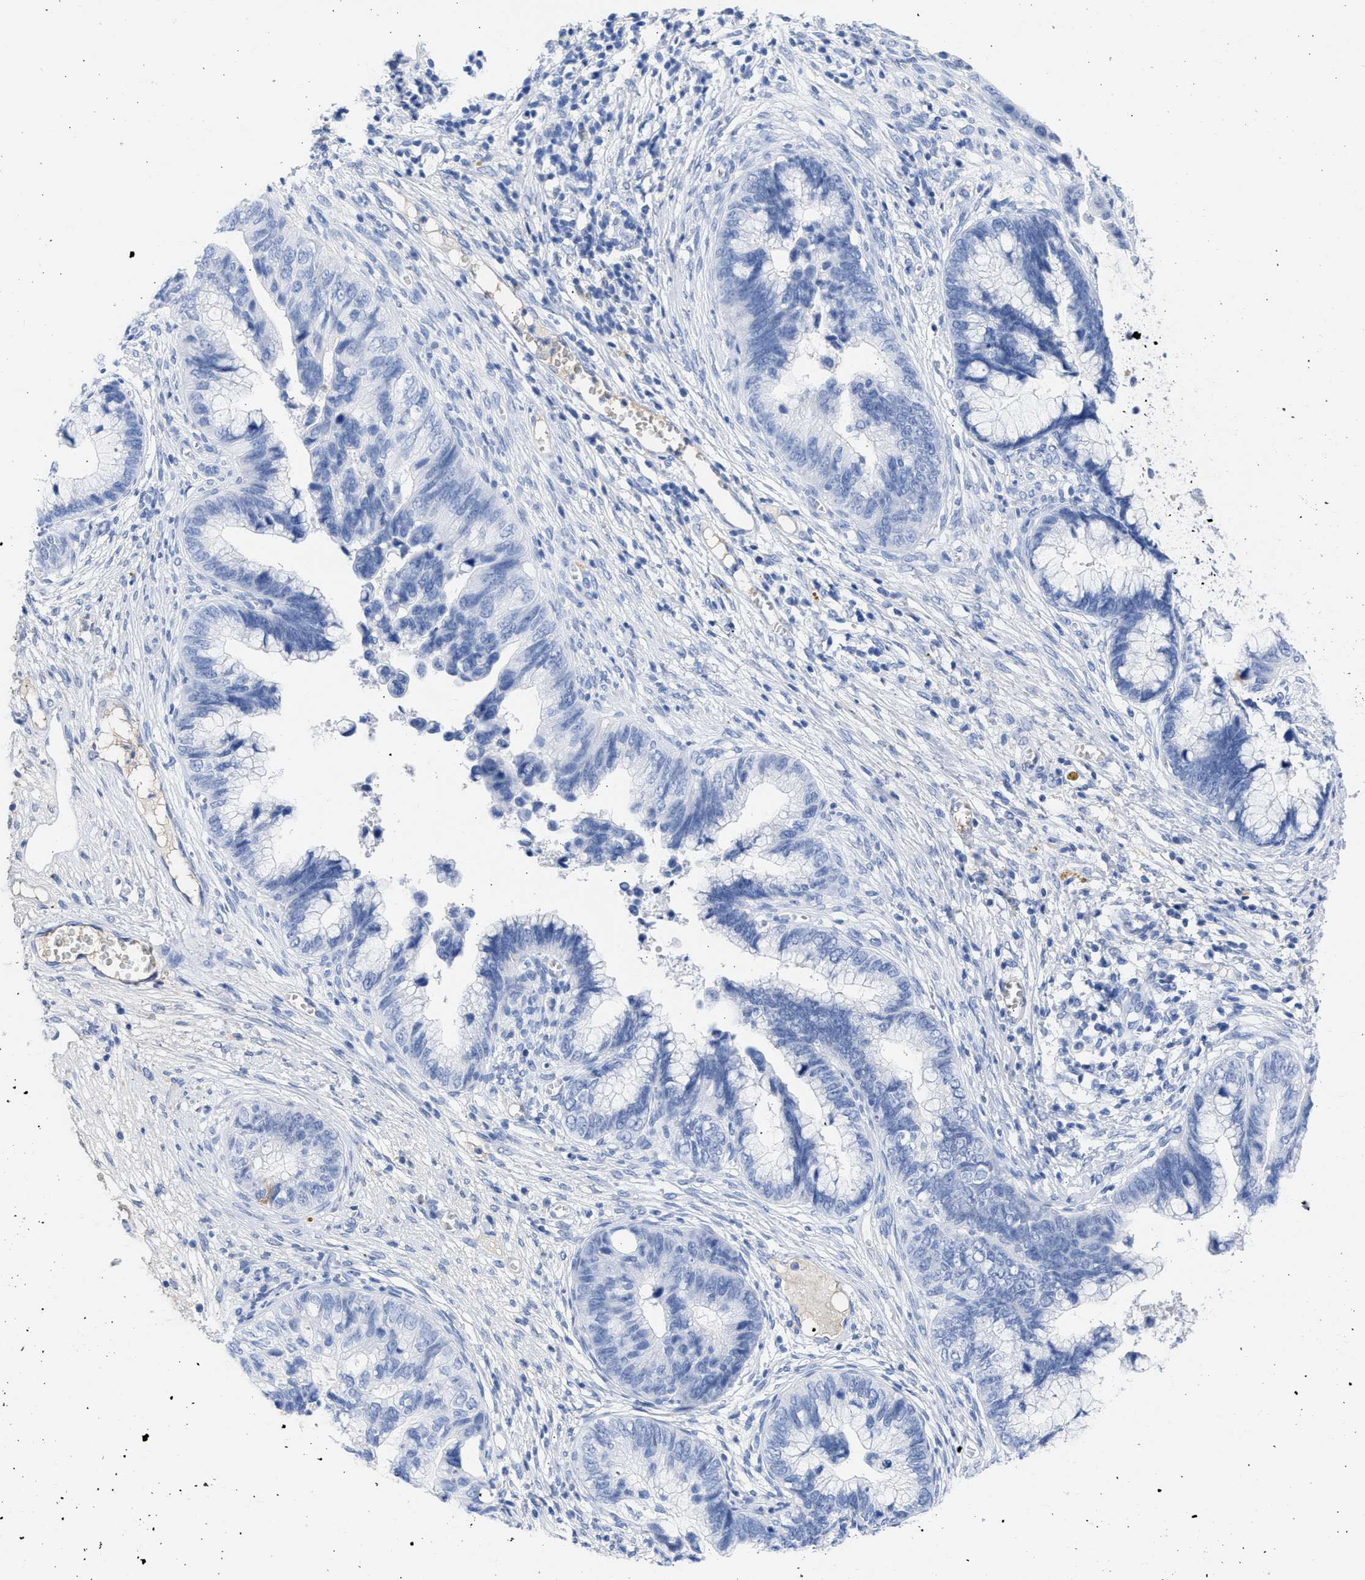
{"staining": {"intensity": "negative", "quantity": "none", "location": "none"}, "tissue": "cervical cancer", "cell_type": "Tumor cells", "image_type": "cancer", "snomed": [{"axis": "morphology", "description": "Adenocarcinoma, NOS"}, {"axis": "topography", "description": "Cervix"}], "caption": "The immunohistochemistry (IHC) image has no significant staining in tumor cells of cervical adenocarcinoma tissue.", "gene": "RSPH1", "patient": {"sex": "female", "age": 44}}